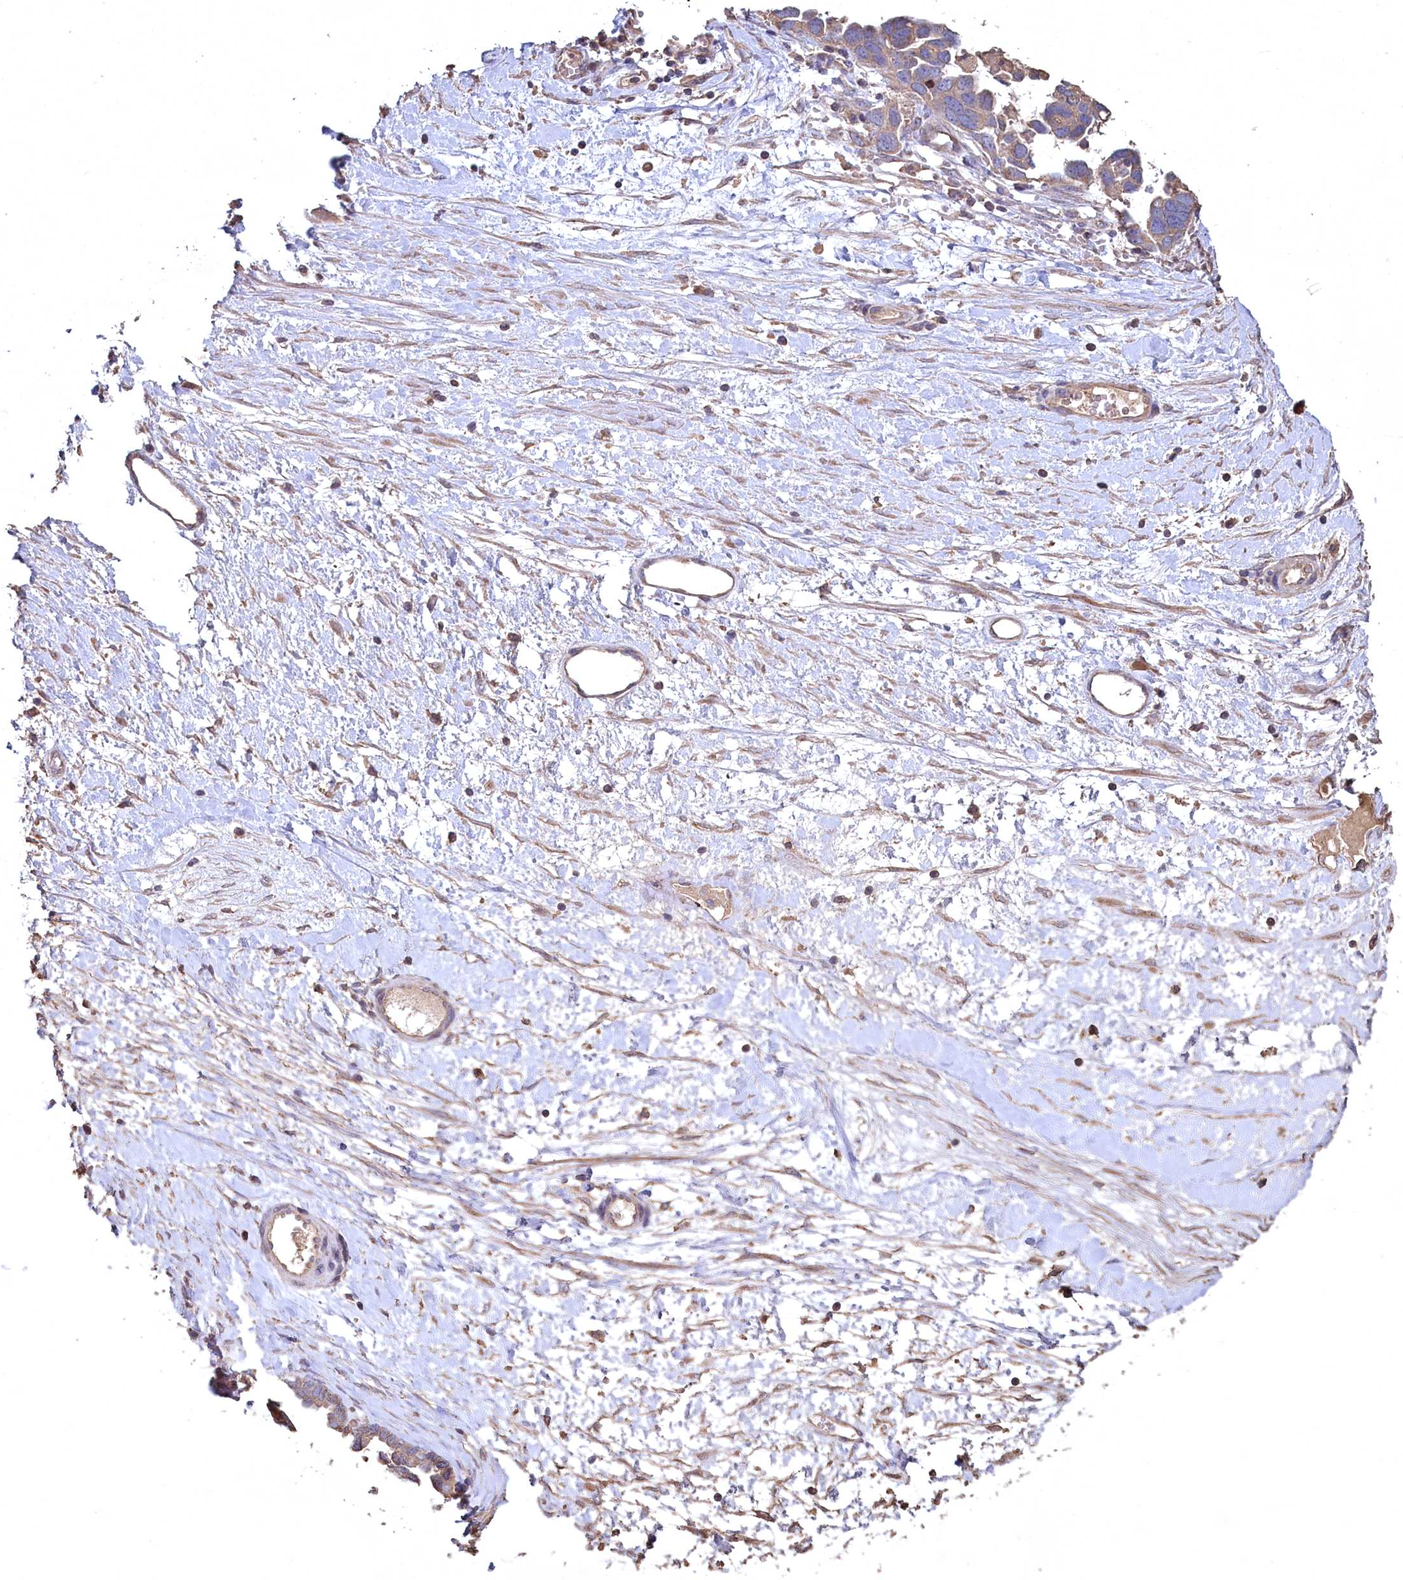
{"staining": {"intensity": "weak", "quantity": "<25%", "location": "cytoplasmic/membranous"}, "tissue": "ovarian cancer", "cell_type": "Tumor cells", "image_type": "cancer", "snomed": [{"axis": "morphology", "description": "Cystadenocarcinoma, serous, NOS"}, {"axis": "topography", "description": "Ovary"}], "caption": "Tumor cells are negative for protein expression in human ovarian cancer (serous cystadenocarcinoma). (DAB immunohistochemistry, high magnification).", "gene": "FUNDC1", "patient": {"sex": "female", "age": 54}}